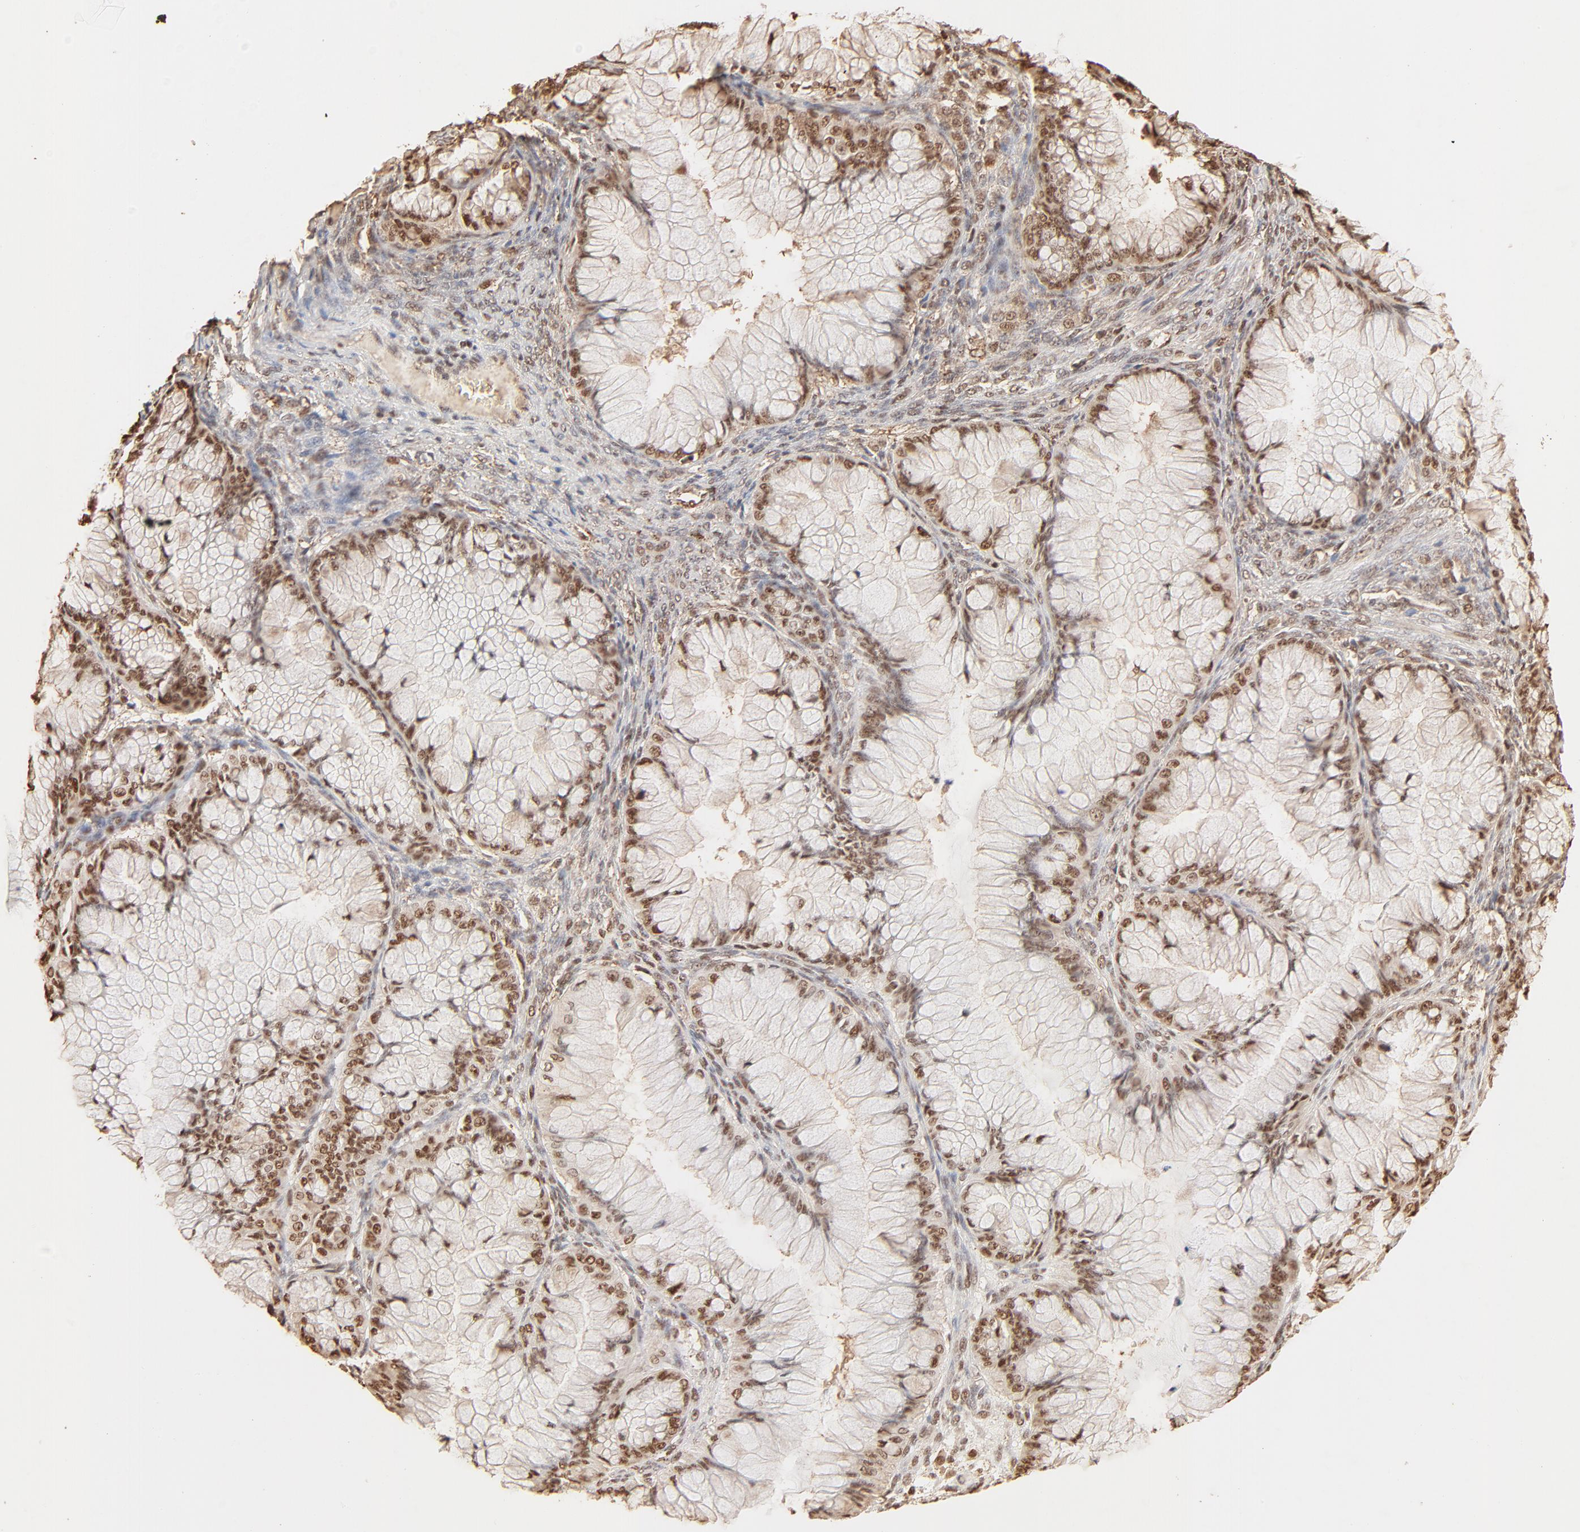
{"staining": {"intensity": "strong", "quantity": ">75%", "location": "nuclear"}, "tissue": "ovarian cancer", "cell_type": "Tumor cells", "image_type": "cancer", "snomed": [{"axis": "morphology", "description": "Cystadenocarcinoma, mucinous, NOS"}, {"axis": "topography", "description": "Ovary"}], "caption": "This histopathology image exhibits immunohistochemistry staining of ovarian cancer, with high strong nuclear expression in about >75% of tumor cells.", "gene": "FAM50A", "patient": {"sex": "female", "age": 63}}